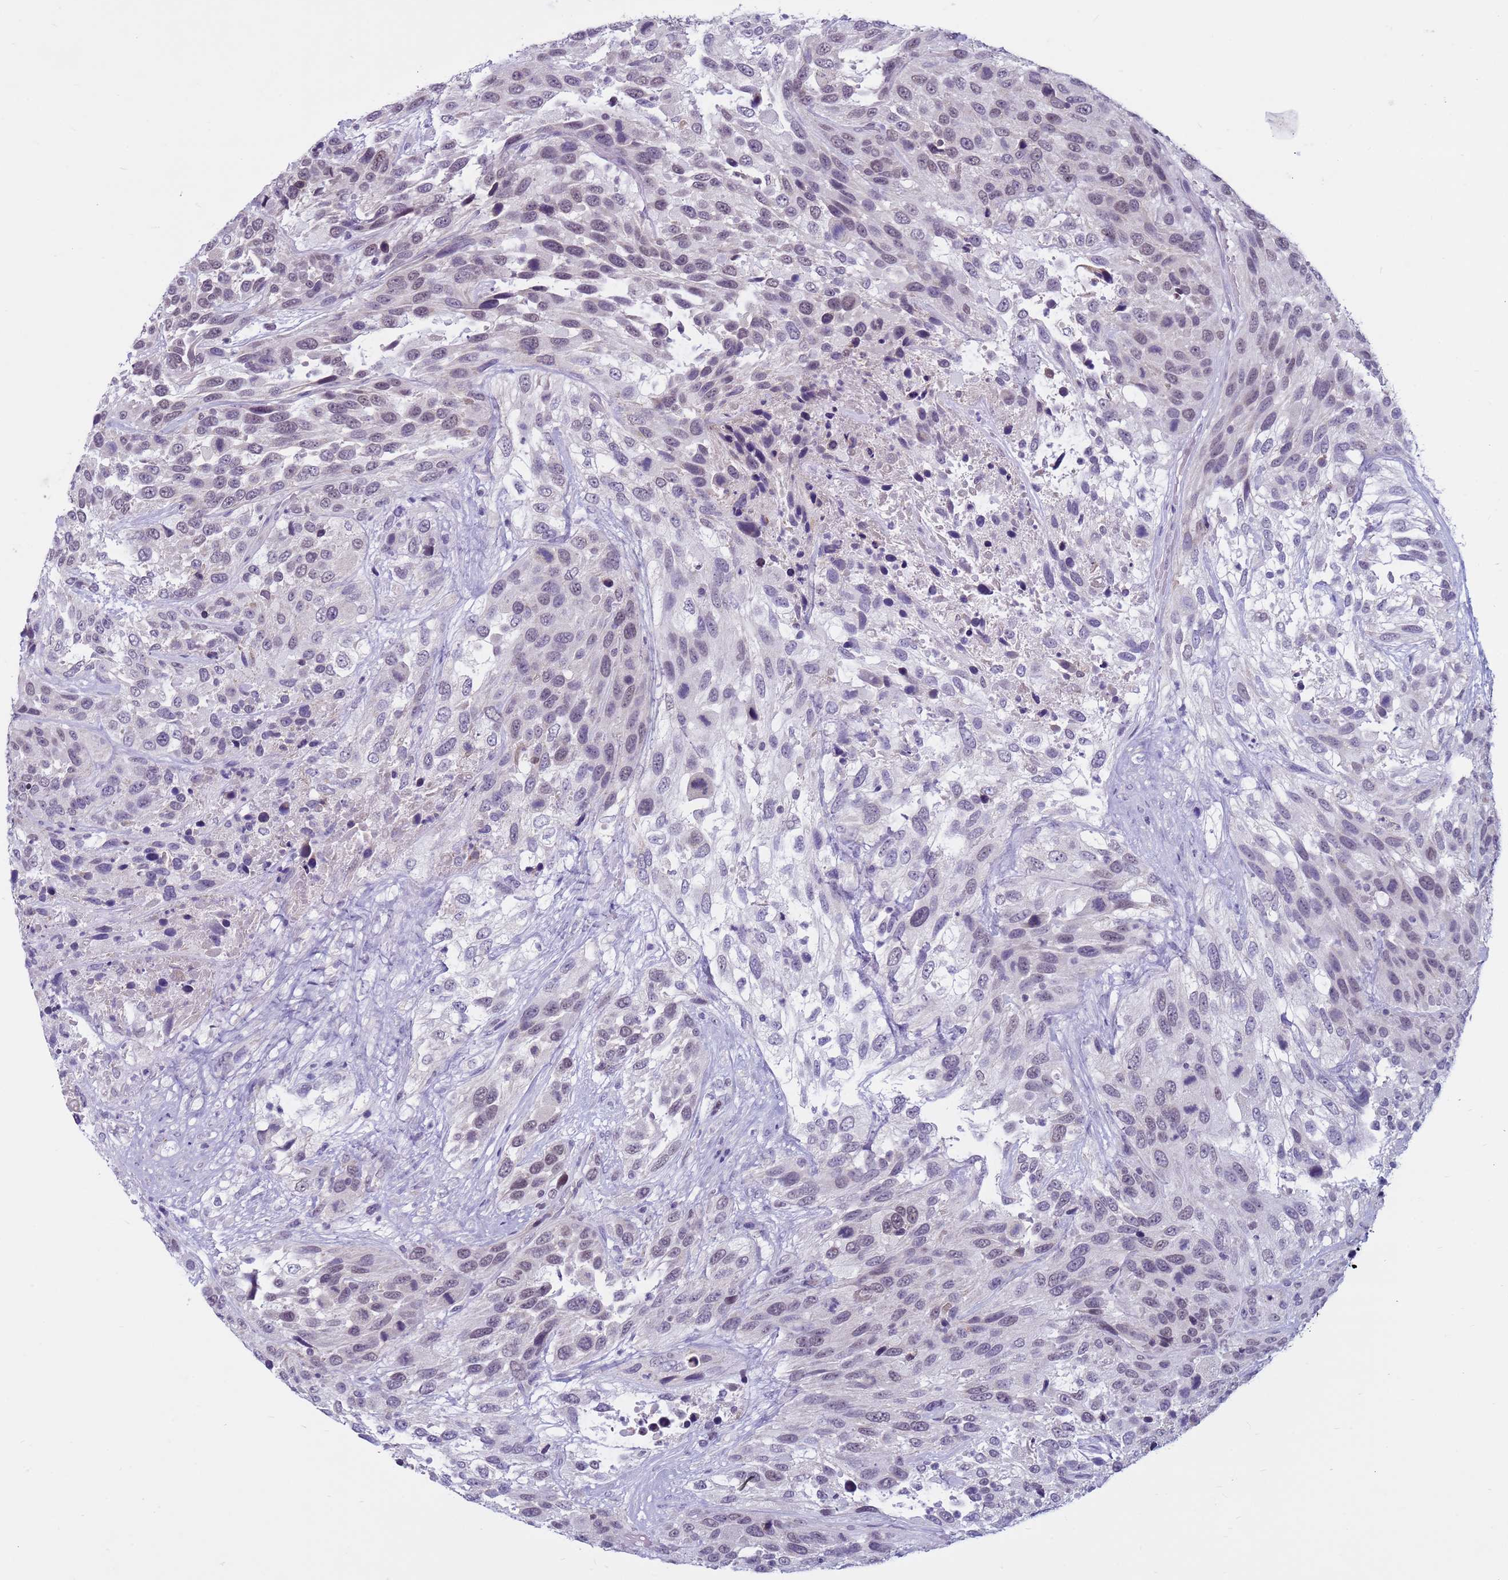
{"staining": {"intensity": "weak", "quantity": "<25%", "location": "nuclear"}, "tissue": "urothelial cancer", "cell_type": "Tumor cells", "image_type": "cancer", "snomed": [{"axis": "morphology", "description": "Urothelial carcinoma, High grade"}, {"axis": "topography", "description": "Urinary bladder"}], "caption": "This micrograph is of urothelial carcinoma (high-grade) stained with IHC to label a protein in brown with the nuclei are counter-stained blue. There is no staining in tumor cells. (Immunohistochemistry (ihc), brightfield microscopy, high magnification).", "gene": "CDK2AP2", "patient": {"sex": "female", "age": 70}}